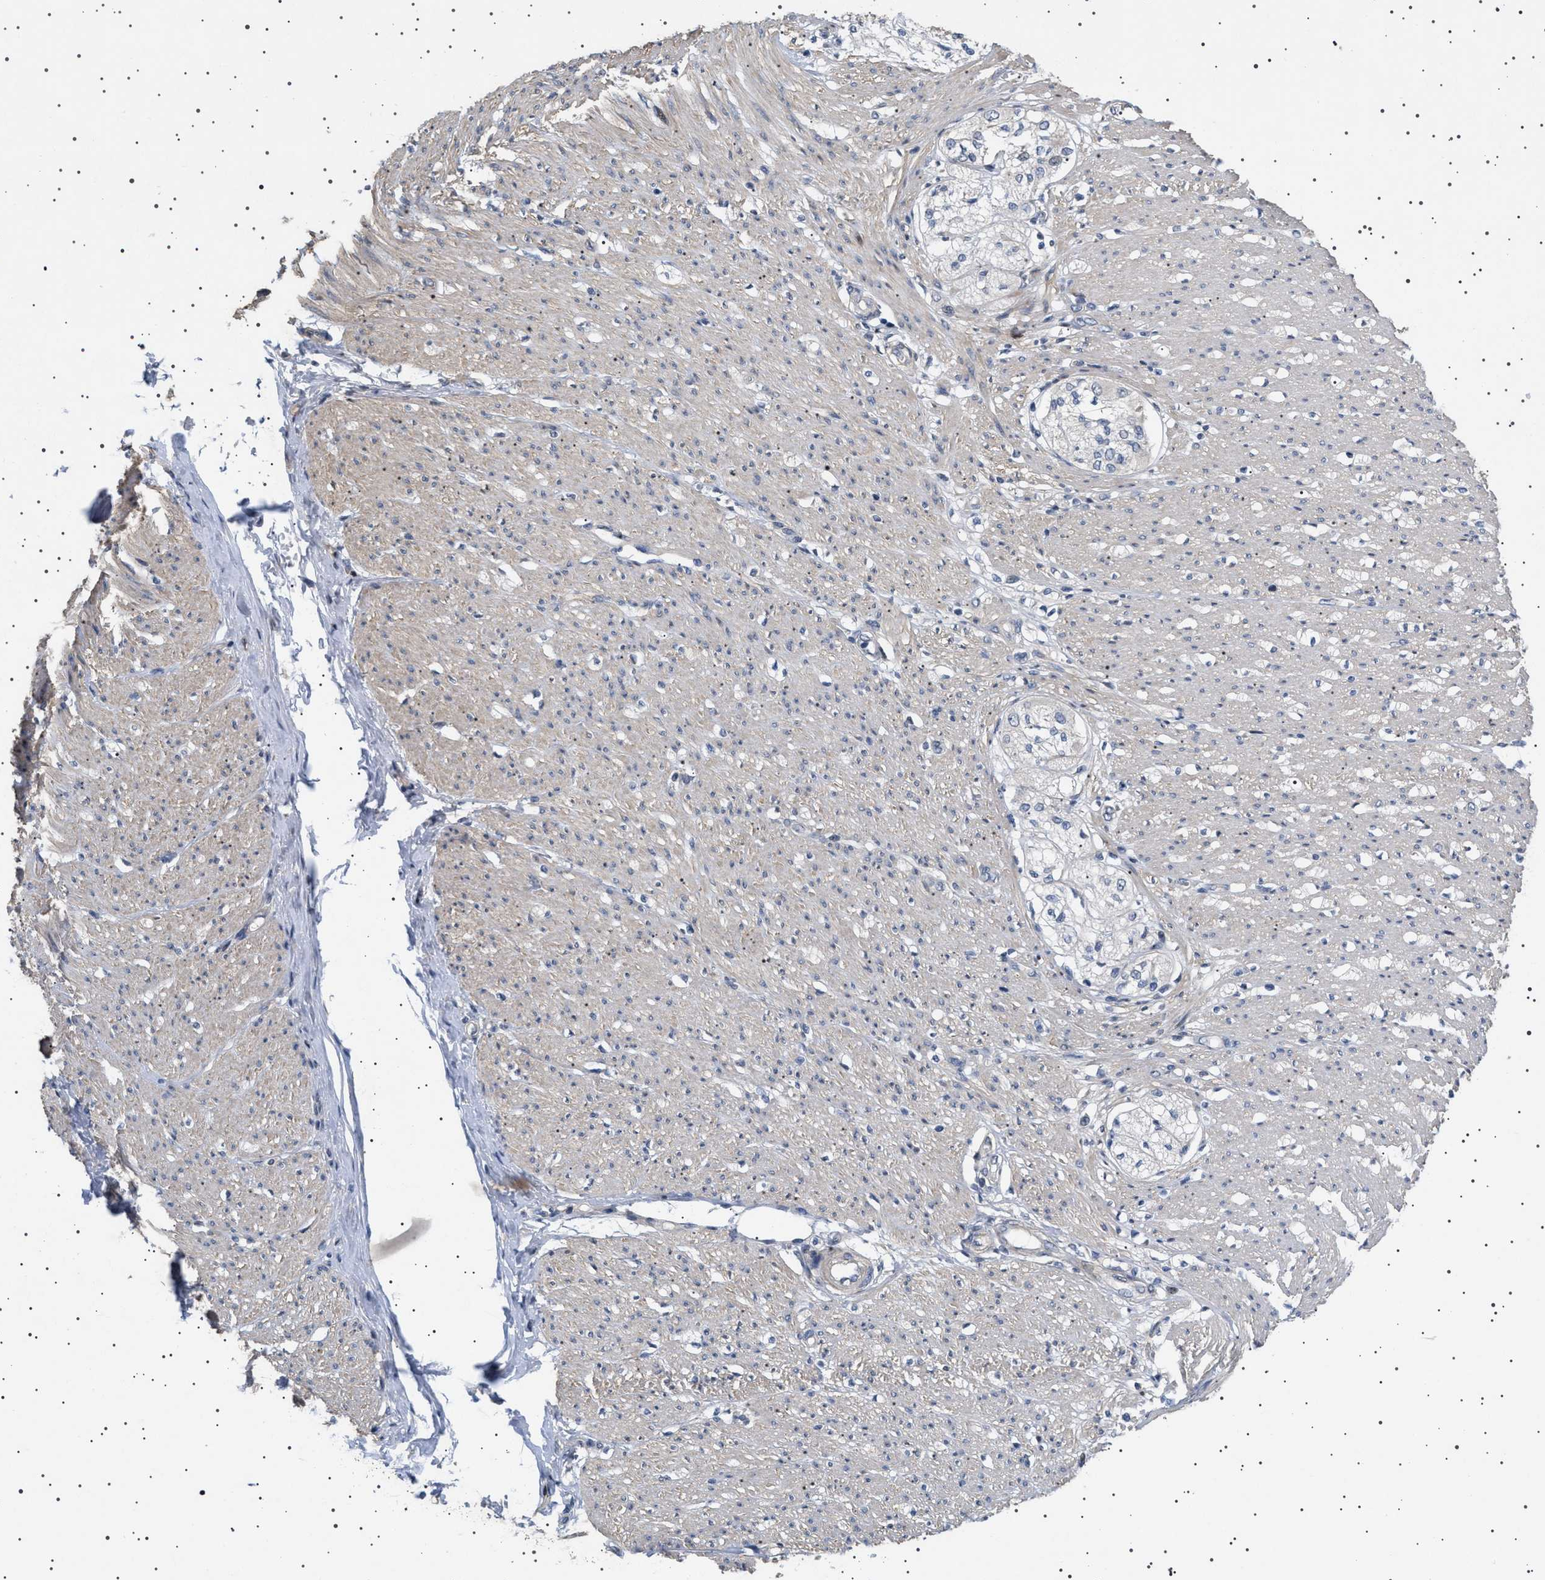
{"staining": {"intensity": "weak", "quantity": ">75%", "location": "cytoplasmic/membranous"}, "tissue": "adipose tissue", "cell_type": "Adipocytes", "image_type": "normal", "snomed": [{"axis": "morphology", "description": "Normal tissue, NOS"}, {"axis": "morphology", "description": "Adenocarcinoma, NOS"}, {"axis": "topography", "description": "Colon"}, {"axis": "topography", "description": "Peripheral nerve tissue"}], "caption": "A photomicrograph of human adipose tissue stained for a protein demonstrates weak cytoplasmic/membranous brown staining in adipocytes.", "gene": "HTR1A", "patient": {"sex": "male", "age": 14}}